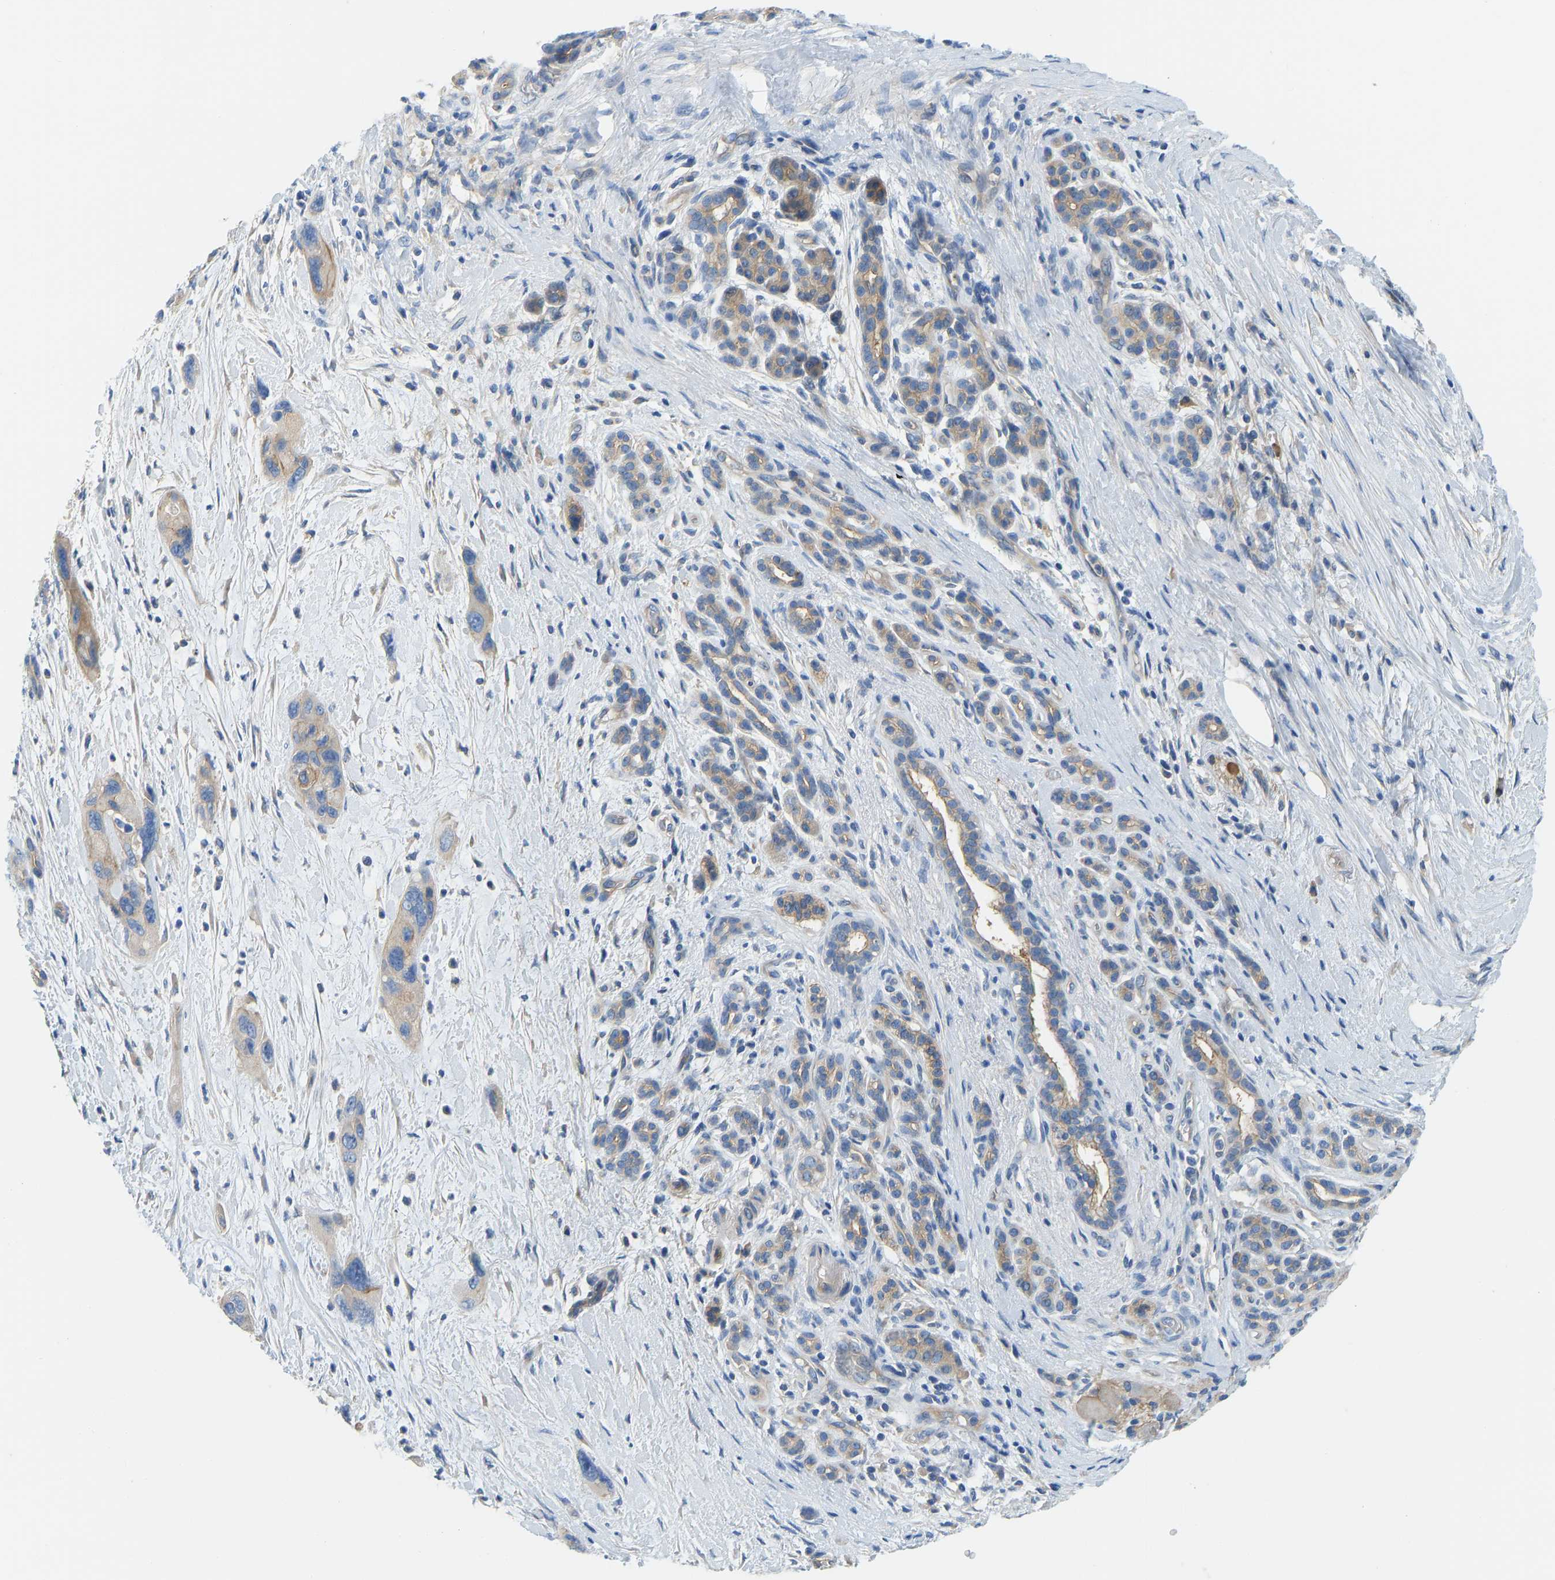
{"staining": {"intensity": "moderate", "quantity": ">75%", "location": "cytoplasmic/membranous"}, "tissue": "pancreatic cancer", "cell_type": "Tumor cells", "image_type": "cancer", "snomed": [{"axis": "morphology", "description": "Adenocarcinoma, NOS"}, {"axis": "topography", "description": "Pancreas"}], "caption": "High-power microscopy captured an immunohistochemistry (IHC) image of pancreatic adenocarcinoma, revealing moderate cytoplasmic/membranous staining in approximately >75% of tumor cells.", "gene": "CHAD", "patient": {"sex": "female", "age": 70}}